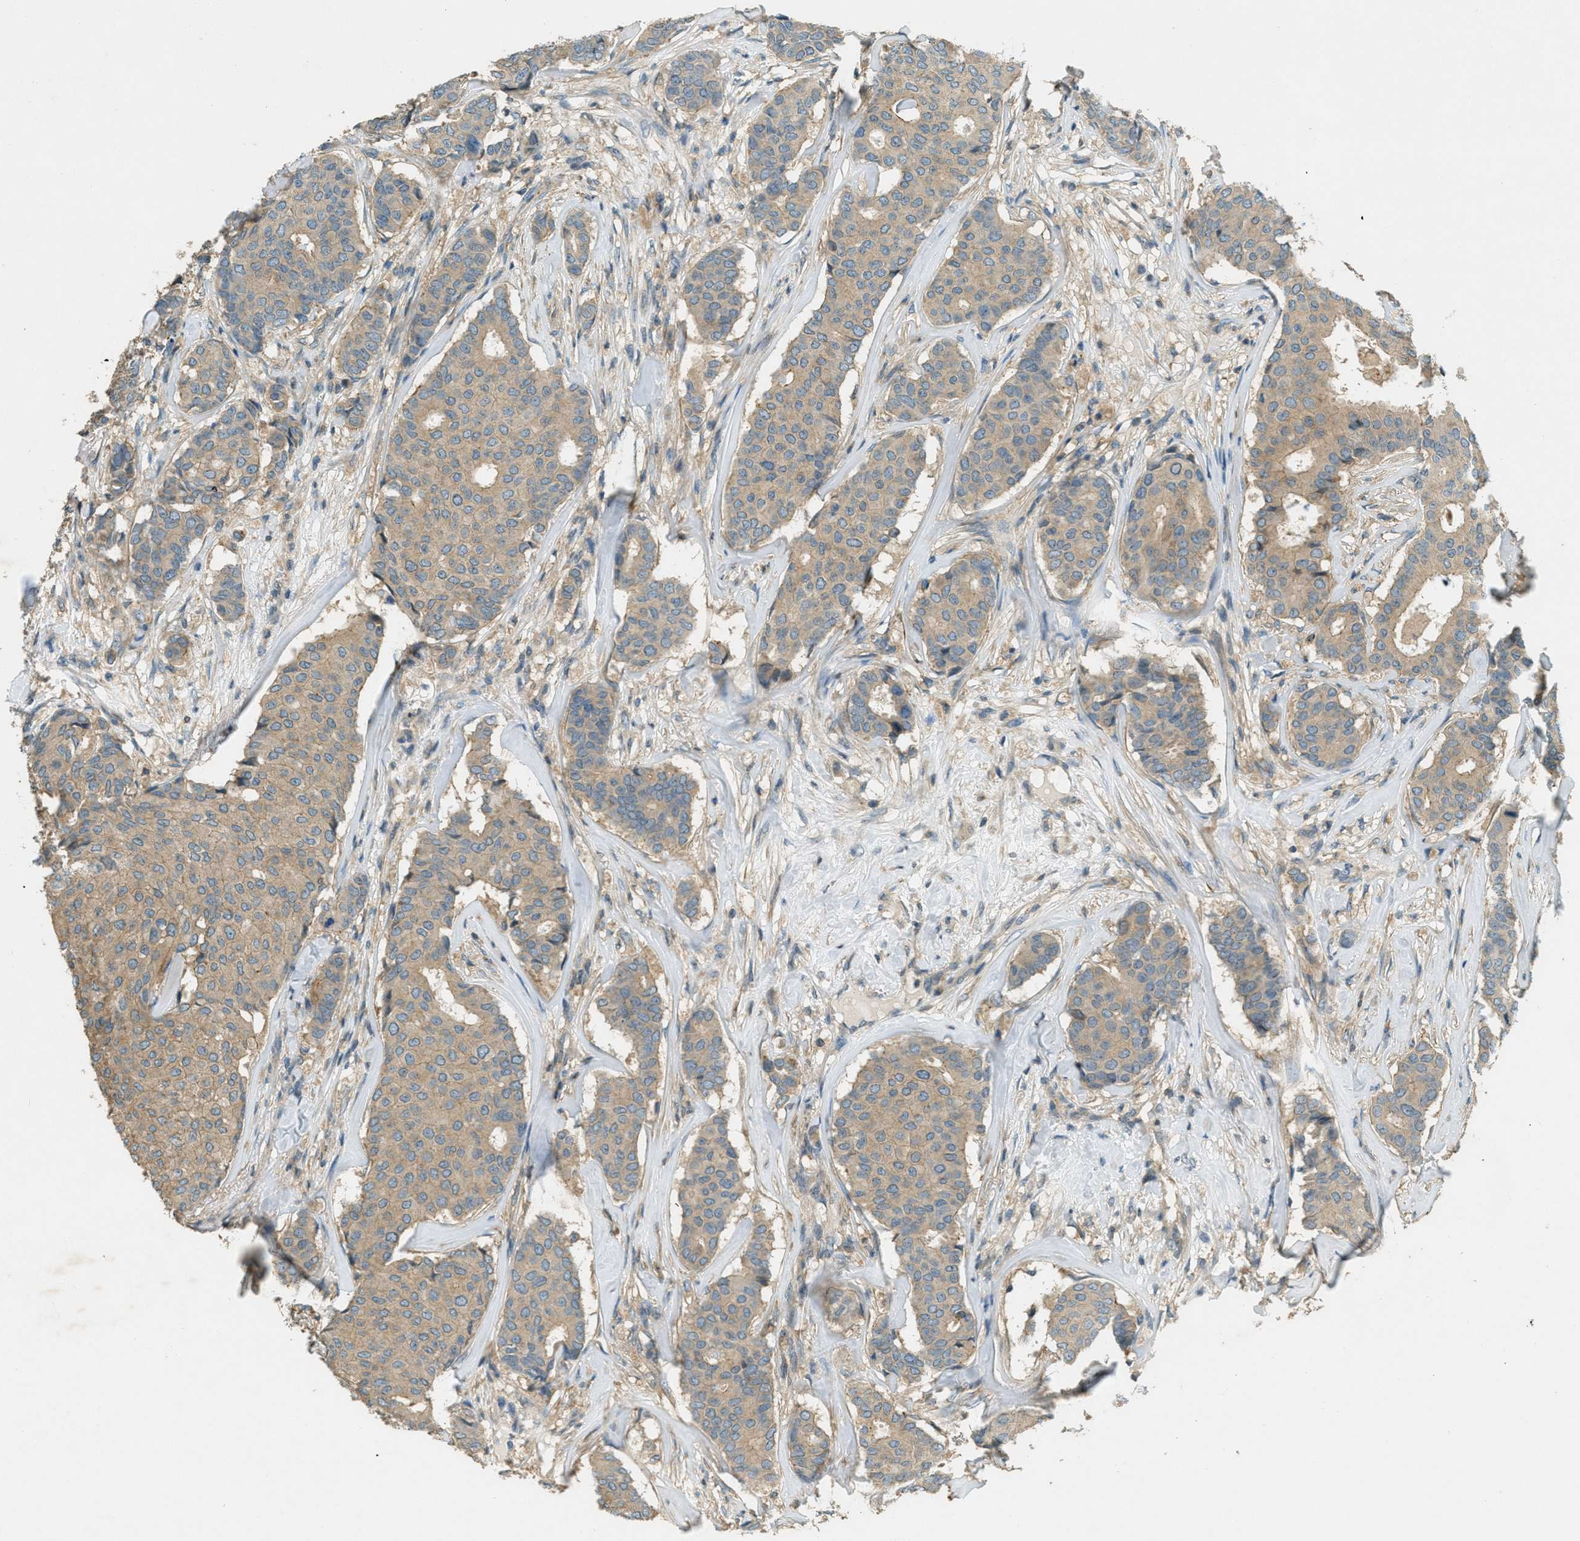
{"staining": {"intensity": "moderate", "quantity": ">75%", "location": "cytoplasmic/membranous"}, "tissue": "breast cancer", "cell_type": "Tumor cells", "image_type": "cancer", "snomed": [{"axis": "morphology", "description": "Duct carcinoma"}, {"axis": "topography", "description": "Breast"}], "caption": "Human breast invasive ductal carcinoma stained for a protein (brown) shows moderate cytoplasmic/membranous positive positivity in approximately >75% of tumor cells.", "gene": "NUDT4", "patient": {"sex": "female", "age": 75}}